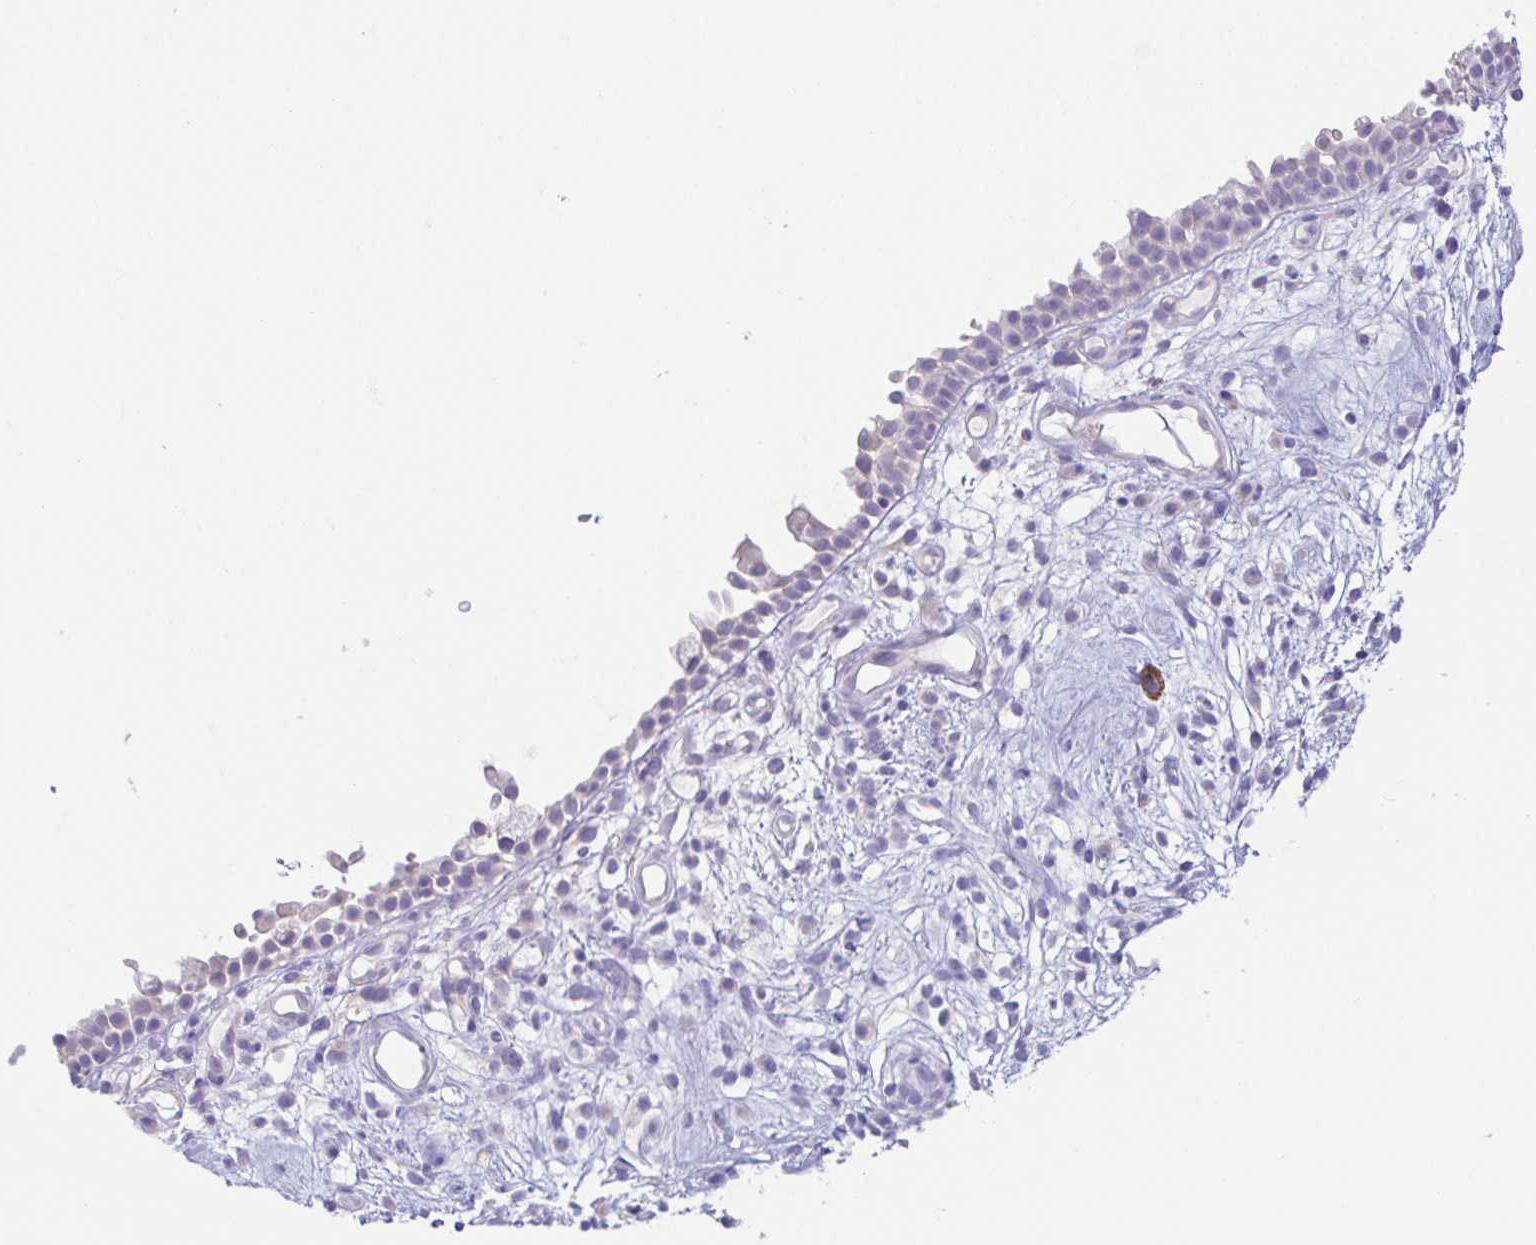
{"staining": {"intensity": "negative", "quantity": "none", "location": "none"}, "tissue": "nasopharynx", "cell_type": "Respiratory epithelial cells", "image_type": "normal", "snomed": [{"axis": "morphology", "description": "Normal tissue, NOS"}, {"axis": "morphology", "description": "Inflammation, NOS"}, {"axis": "topography", "description": "Nasopharynx"}], "caption": "Normal nasopharynx was stained to show a protein in brown. There is no significant positivity in respiratory epithelial cells. (Brightfield microscopy of DAB (3,3'-diaminobenzidine) immunohistochemistry at high magnification).", "gene": "KRTDAP", "patient": {"sex": "male", "age": 54}}